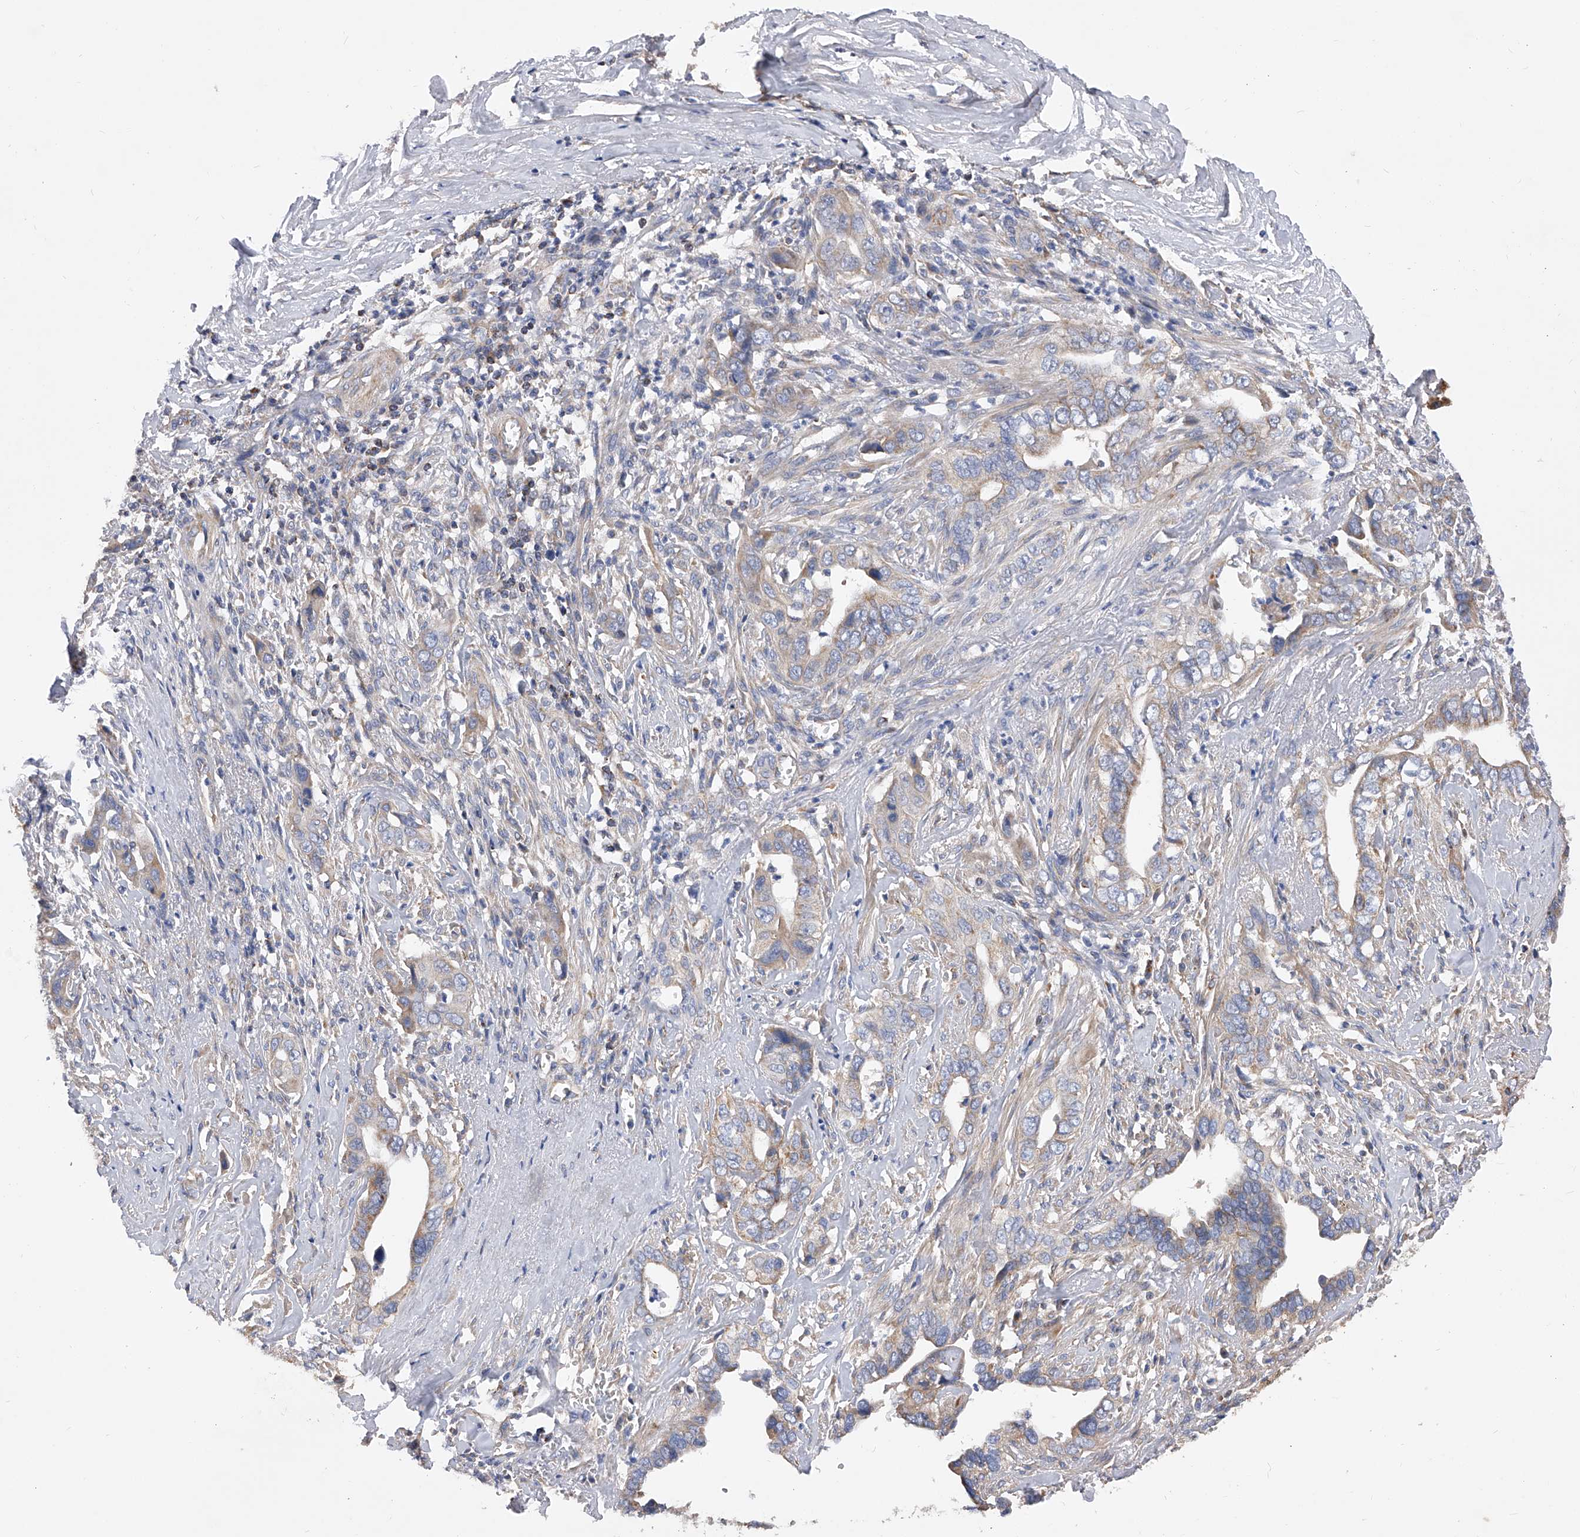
{"staining": {"intensity": "weak", "quantity": ">75%", "location": "cytoplasmic/membranous"}, "tissue": "liver cancer", "cell_type": "Tumor cells", "image_type": "cancer", "snomed": [{"axis": "morphology", "description": "Cholangiocarcinoma"}, {"axis": "topography", "description": "Liver"}], "caption": "The immunohistochemical stain shows weak cytoplasmic/membranous positivity in tumor cells of liver cholangiocarcinoma tissue.", "gene": "PDSS2", "patient": {"sex": "female", "age": 79}}